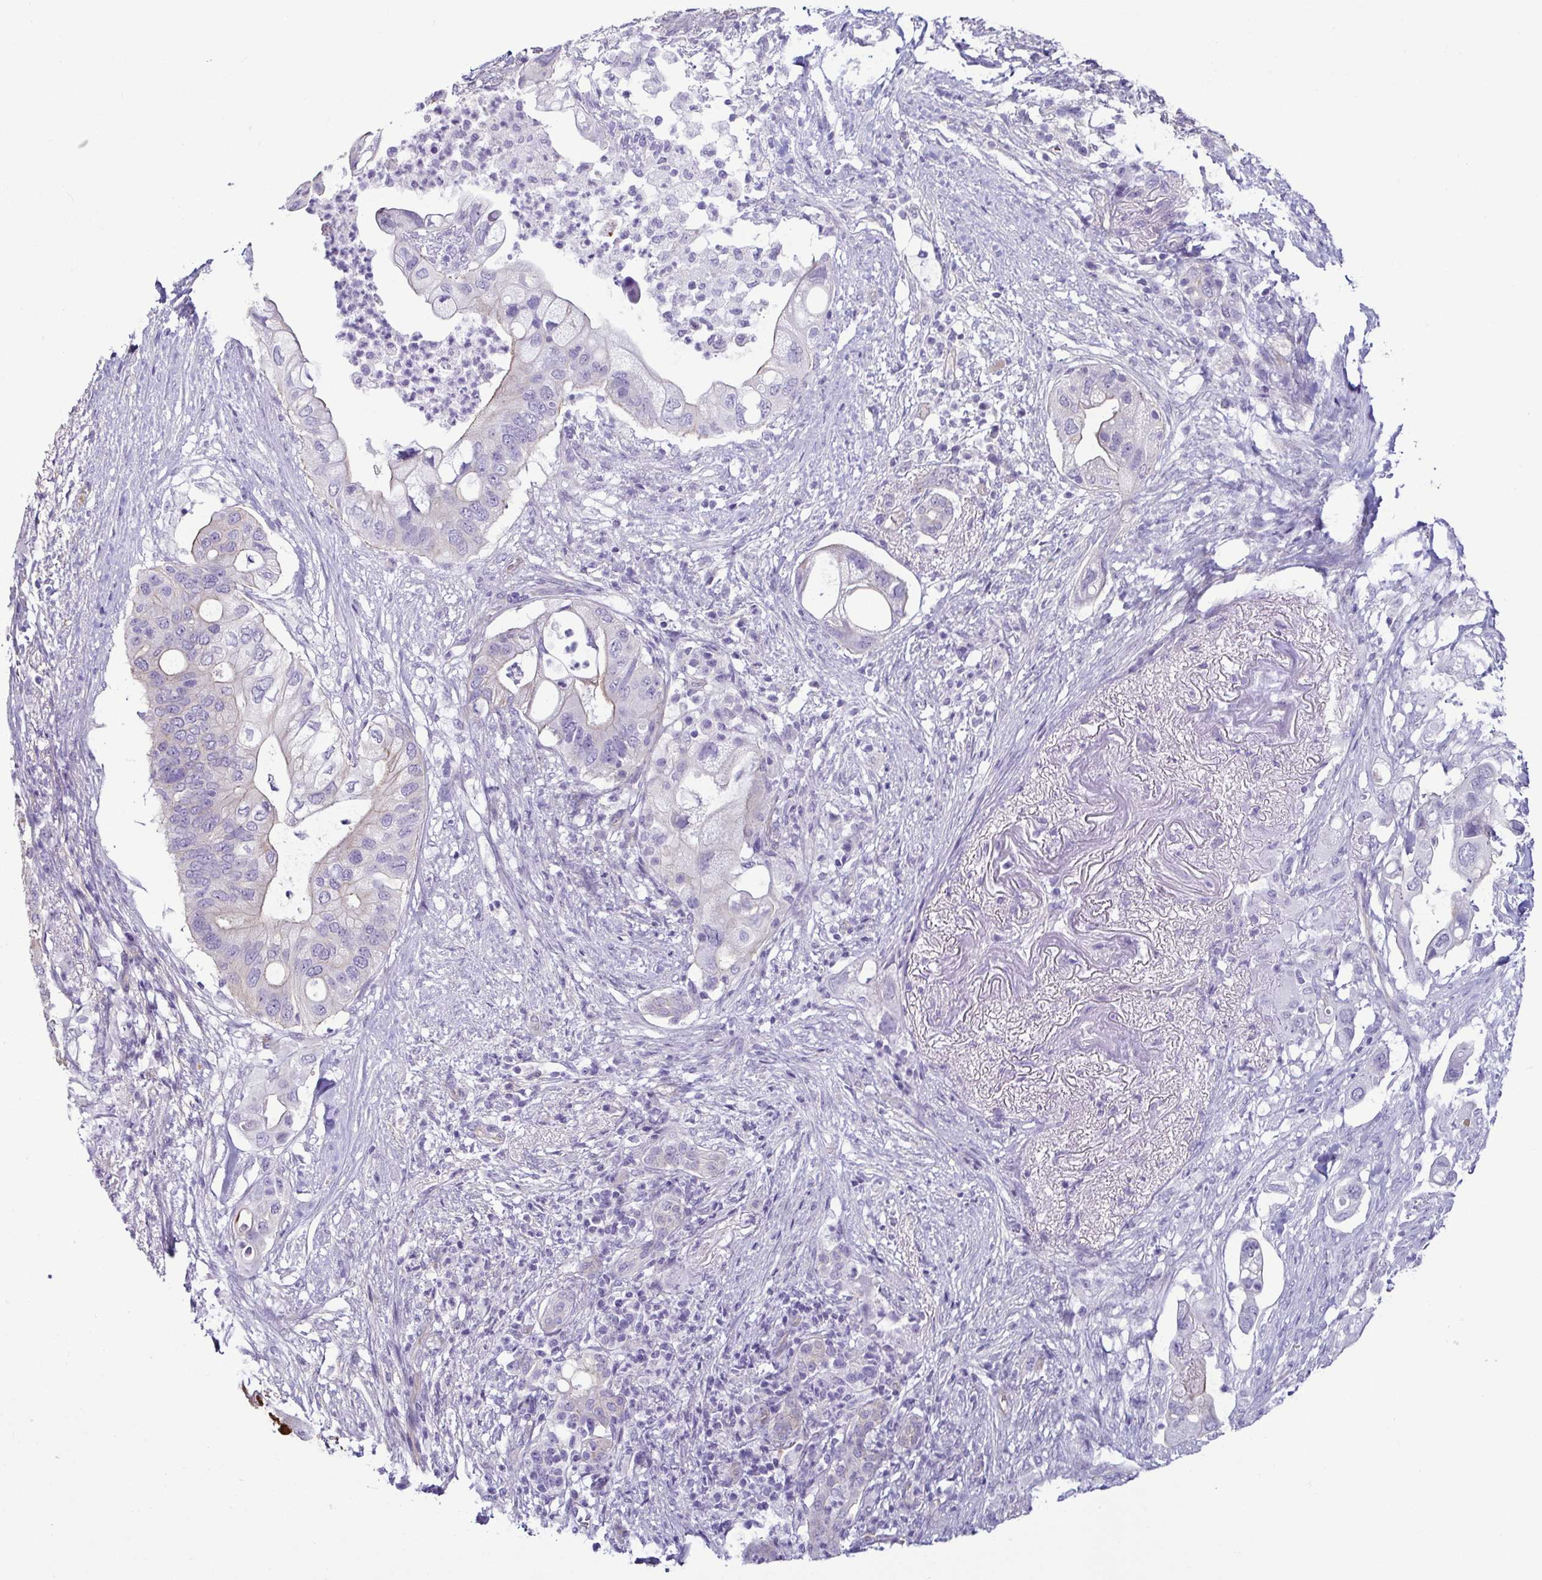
{"staining": {"intensity": "negative", "quantity": "none", "location": "none"}, "tissue": "pancreatic cancer", "cell_type": "Tumor cells", "image_type": "cancer", "snomed": [{"axis": "morphology", "description": "Adenocarcinoma, NOS"}, {"axis": "topography", "description": "Pancreas"}], "caption": "IHC micrograph of neoplastic tissue: pancreatic adenocarcinoma stained with DAB exhibits no significant protein expression in tumor cells.", "gene": "CASP14", "patient": {"sex": "female", "age": 72}}